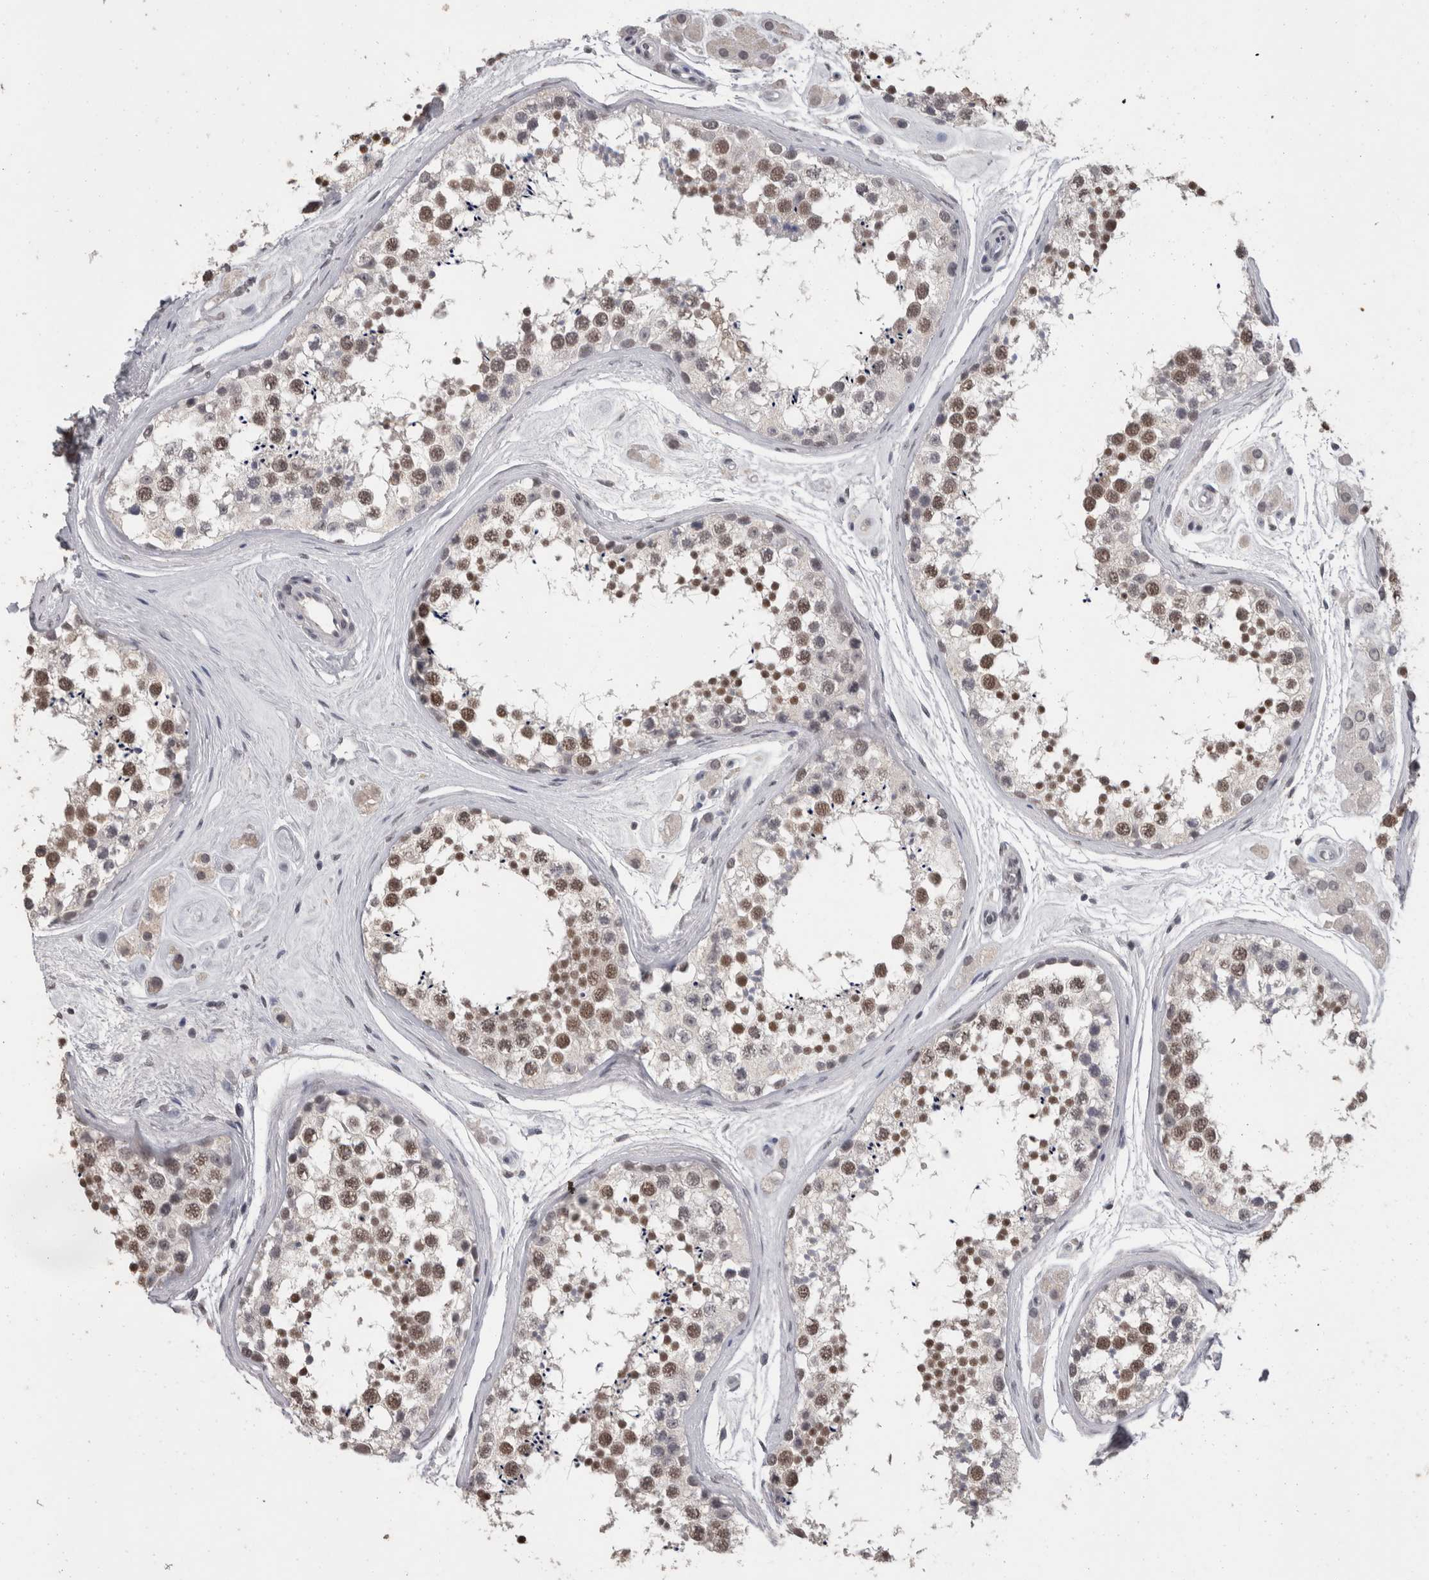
{"staining": {"intensity": "moderate", "quantity": "25%-75%", "location": "nuclear"}, "tissue": "testis", "cell_type": "Cells in seminiferous ducts", "image_type": "normal", "snomed": [{"axis": "morphology", "description": "Normal tissue, NOS"}, {"axis": "topography", "description": "Testis"}], "caption": "Benign testis demonstrates moderate nuclear positivity in about 25%-75% of cells in seminiferous ducts (brown staining indicates protein expression, while blue staining denotes nuclei)..", "gene": "DDX17", "patient": {"sex": "male", "age": 56}}